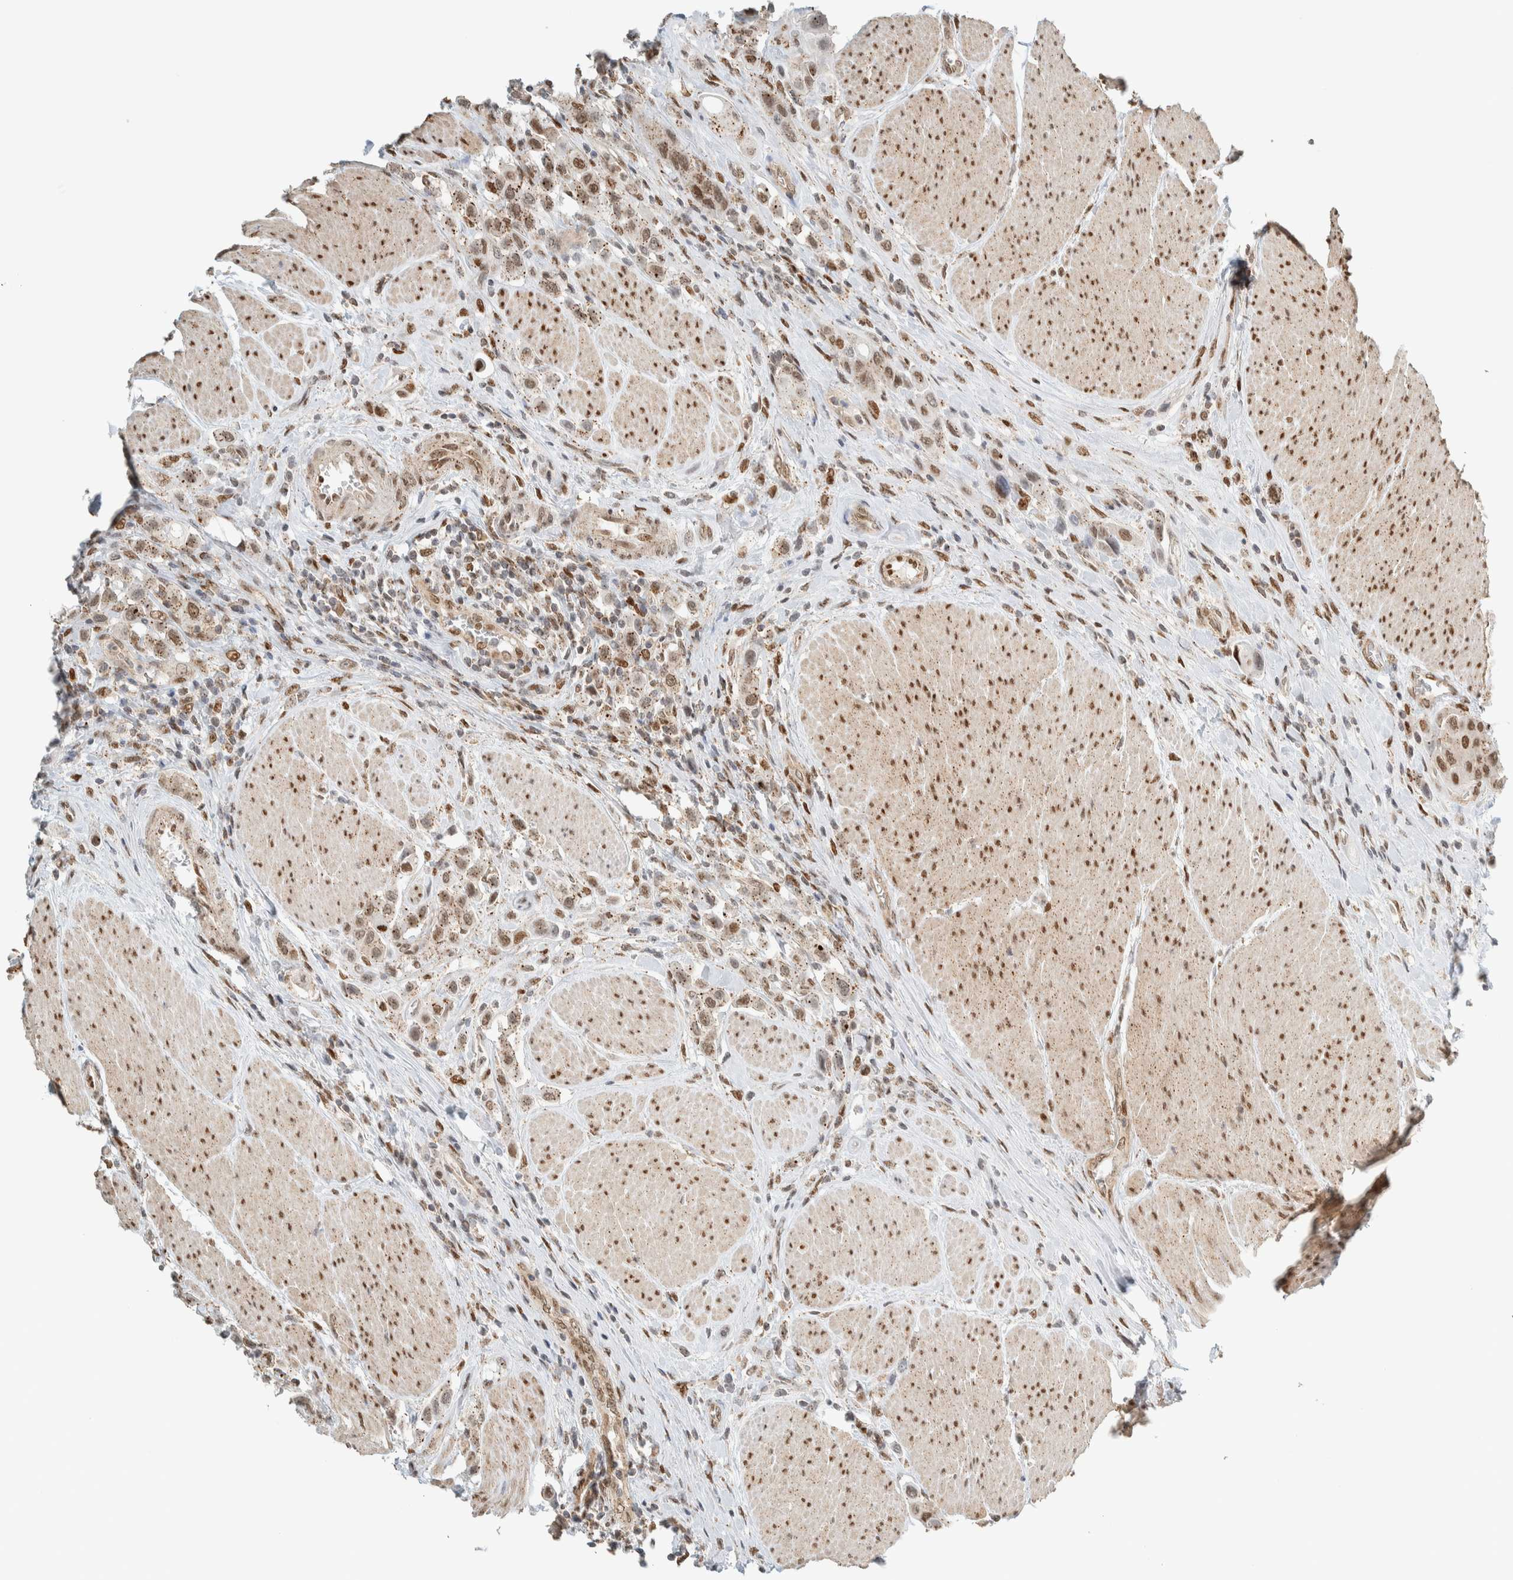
{"staining": {"intensity": "moderate", "quantity": ">75%", "location": "cytoplasmic/membranous,nuclear"}, "tissue": "urothelial cancer", "cell_type": "Tumor cells", "image_type": "cancer", "snomed": [{"axis": "morphology", "description": "Urothelial carcinoma, High grade"}, {"axis": "topography", "description": "Urinary bladder"}], "caption": "Tumor cells exhibit moderate cytoplasmic/membranous and nuclear staining in about >75% of cells in urothelial cancer.", "gene": "TFE3", "patient": {"sex": "male", "age": 50}}